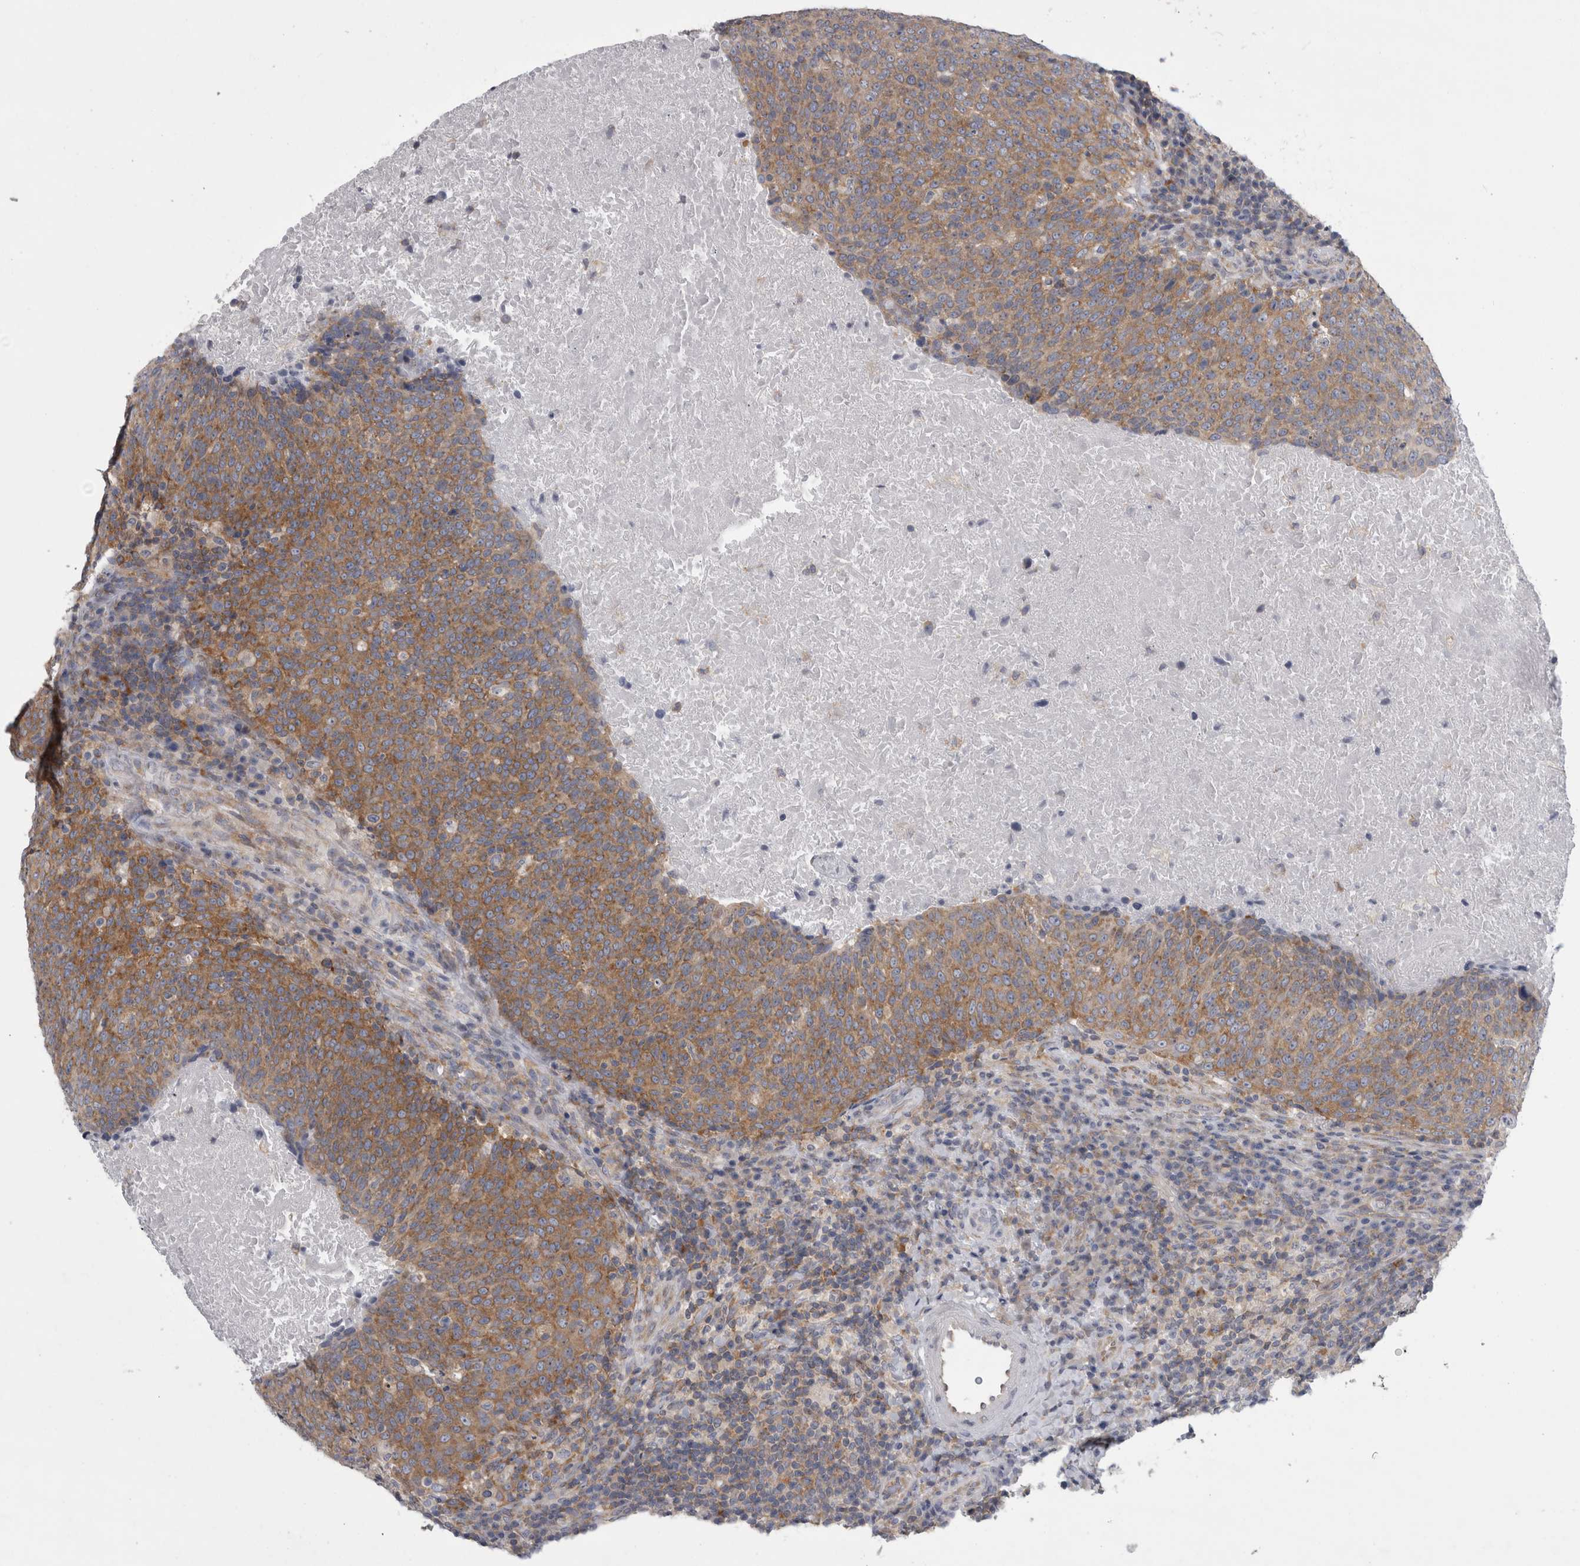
{"staining": {"intensity": "moderate", "quantity": ">75%", "location": "cytoplasmic/membranous"}, "tissue": "head and neck cancer", "cell_type": "Tumor cells", "image_type": "cancer", "snomed": [{"axis": "morphology", "description": "Squamous cell carcinoma, NOS"}, {"axis": "morphology", "description": "Squamous cell carcinoma, metastatic, NOS"}, {"axis": "topography", "description": "Lymph node"}, {"axis": "topography", "description": "Head-Neck"}], "caption": "Tumor cells demonstrate moderate cytoplasmic/membranous staining in about >75% of cells in head and neck cancer (metastatic squamous cell carcinoma).", "gene": "PRRC2C", "patient": {"sex": "male", "age": 62}}